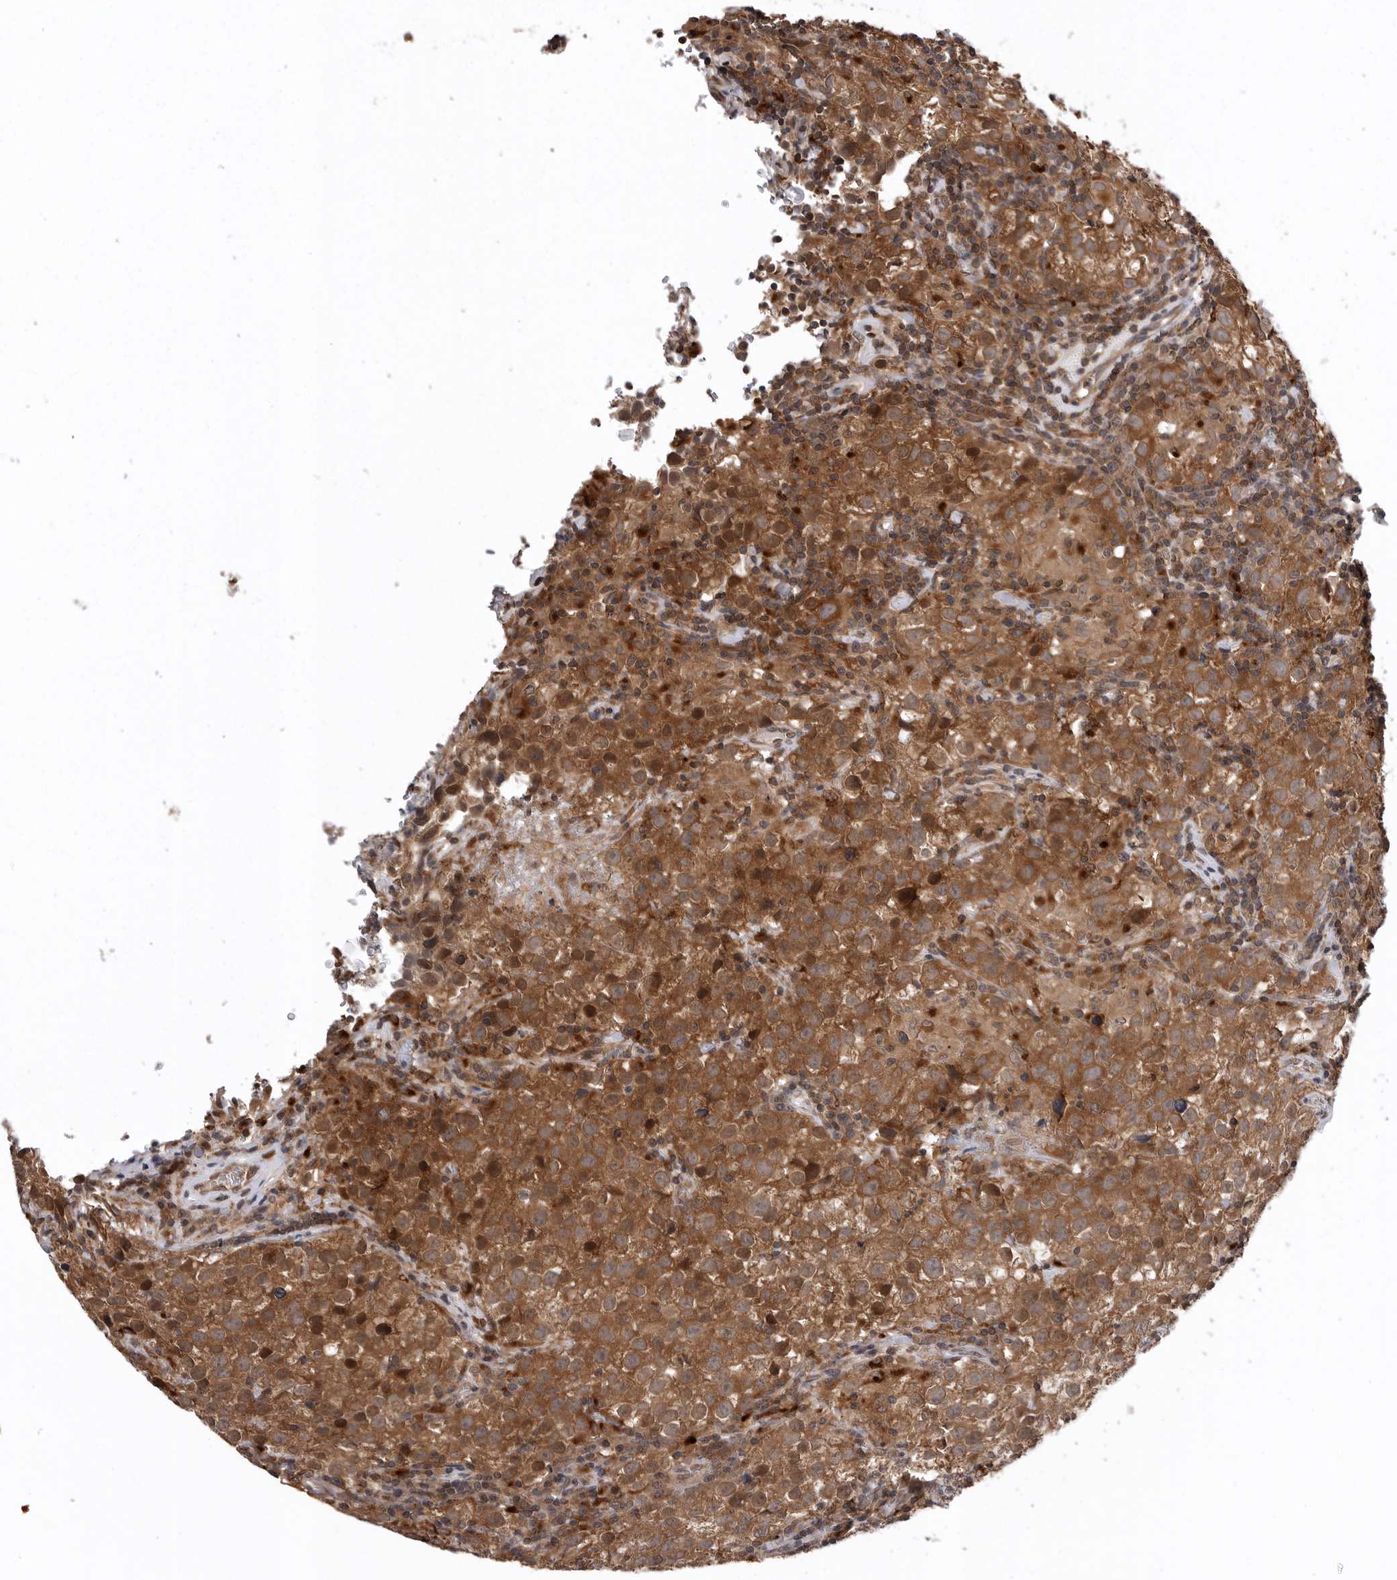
{"staining": {"intensity": "moderate", "quantity": ">75%", "location": "cytoplasmic/membranous,nuclear"}, "tissue": "testis cancer", "cell_type": "Tumor cells", "image_type": "cancer", "snomed": [{"axis": "morphology", "description": "Seminoma, NOS"}, {"axis": "morphology", "description": "Carcinoma, Embryonal, NOS"}, {"axis": "topography", "description": "Testis"}], "caption": "Immunohistochemical staining of testis cancer (embryonal carcinoma) displays medium levels of moderate cytoplasmic/membranous and nuclear expression in approximately >75% of tumor cells. (DAB (3,3'-diaminobenzidine) IHC with brightfield microscopy, high magnification).", "gene": "AOAH", "patient": {"sex": "male", "age": 43}}